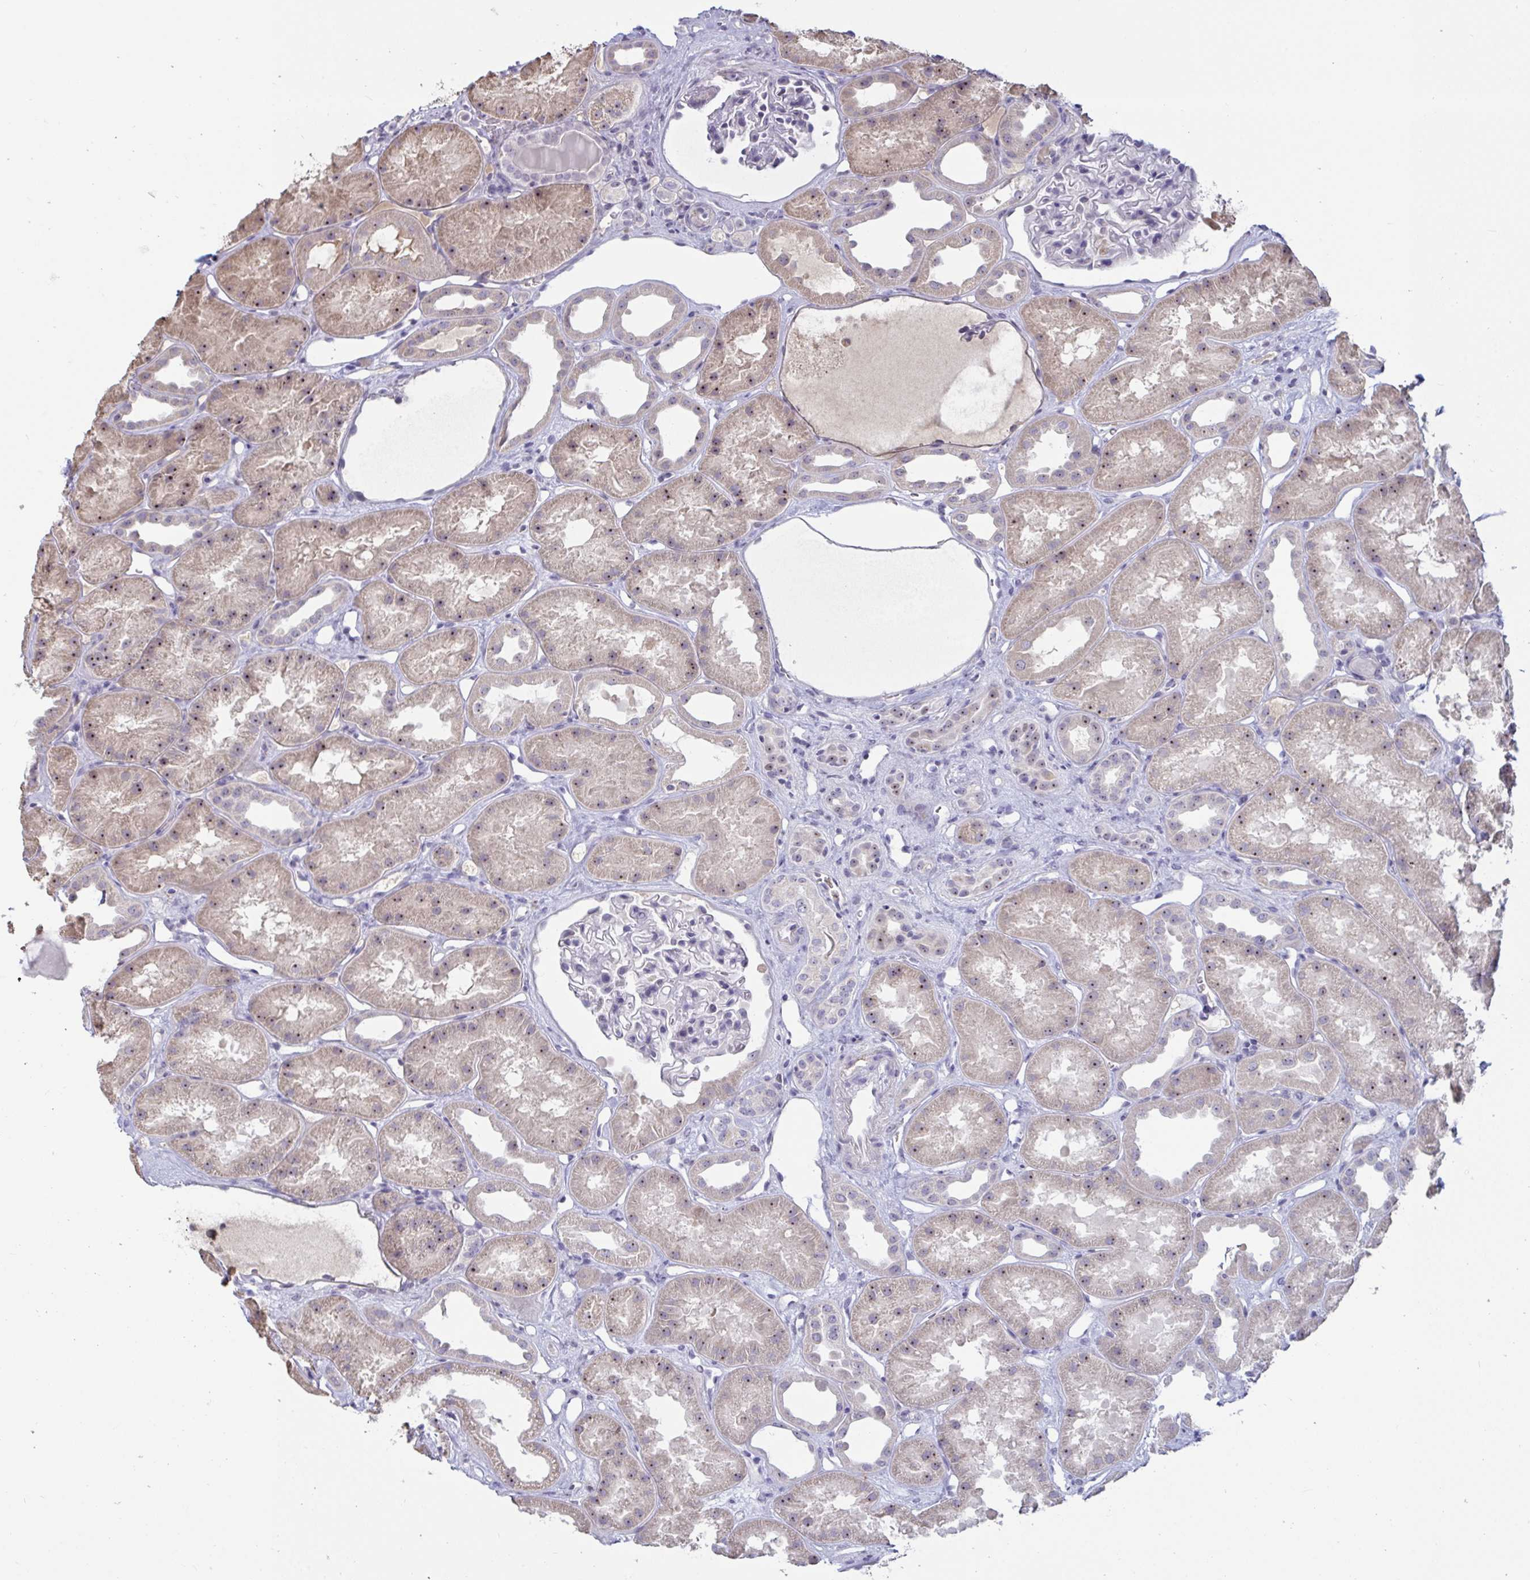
{"staining": {"intensity": "negative", "quantity": "none", "location": "none"}, "tissue": "kidney", "cell_type": "Cells in glomeruli", "image_type": "normal", "snomed": [{"axis": "morphology", "description": "Normal tissue, NOS"}, {"axis": "topography", "description": "Kidney"}], "caption": "This is an immunohistochemistry (IHC) micrograph of benign kidney. There is no staining in cells in glomeruli.", "gene": "MYC", "patient": {"sex": "male", "age": 61}}